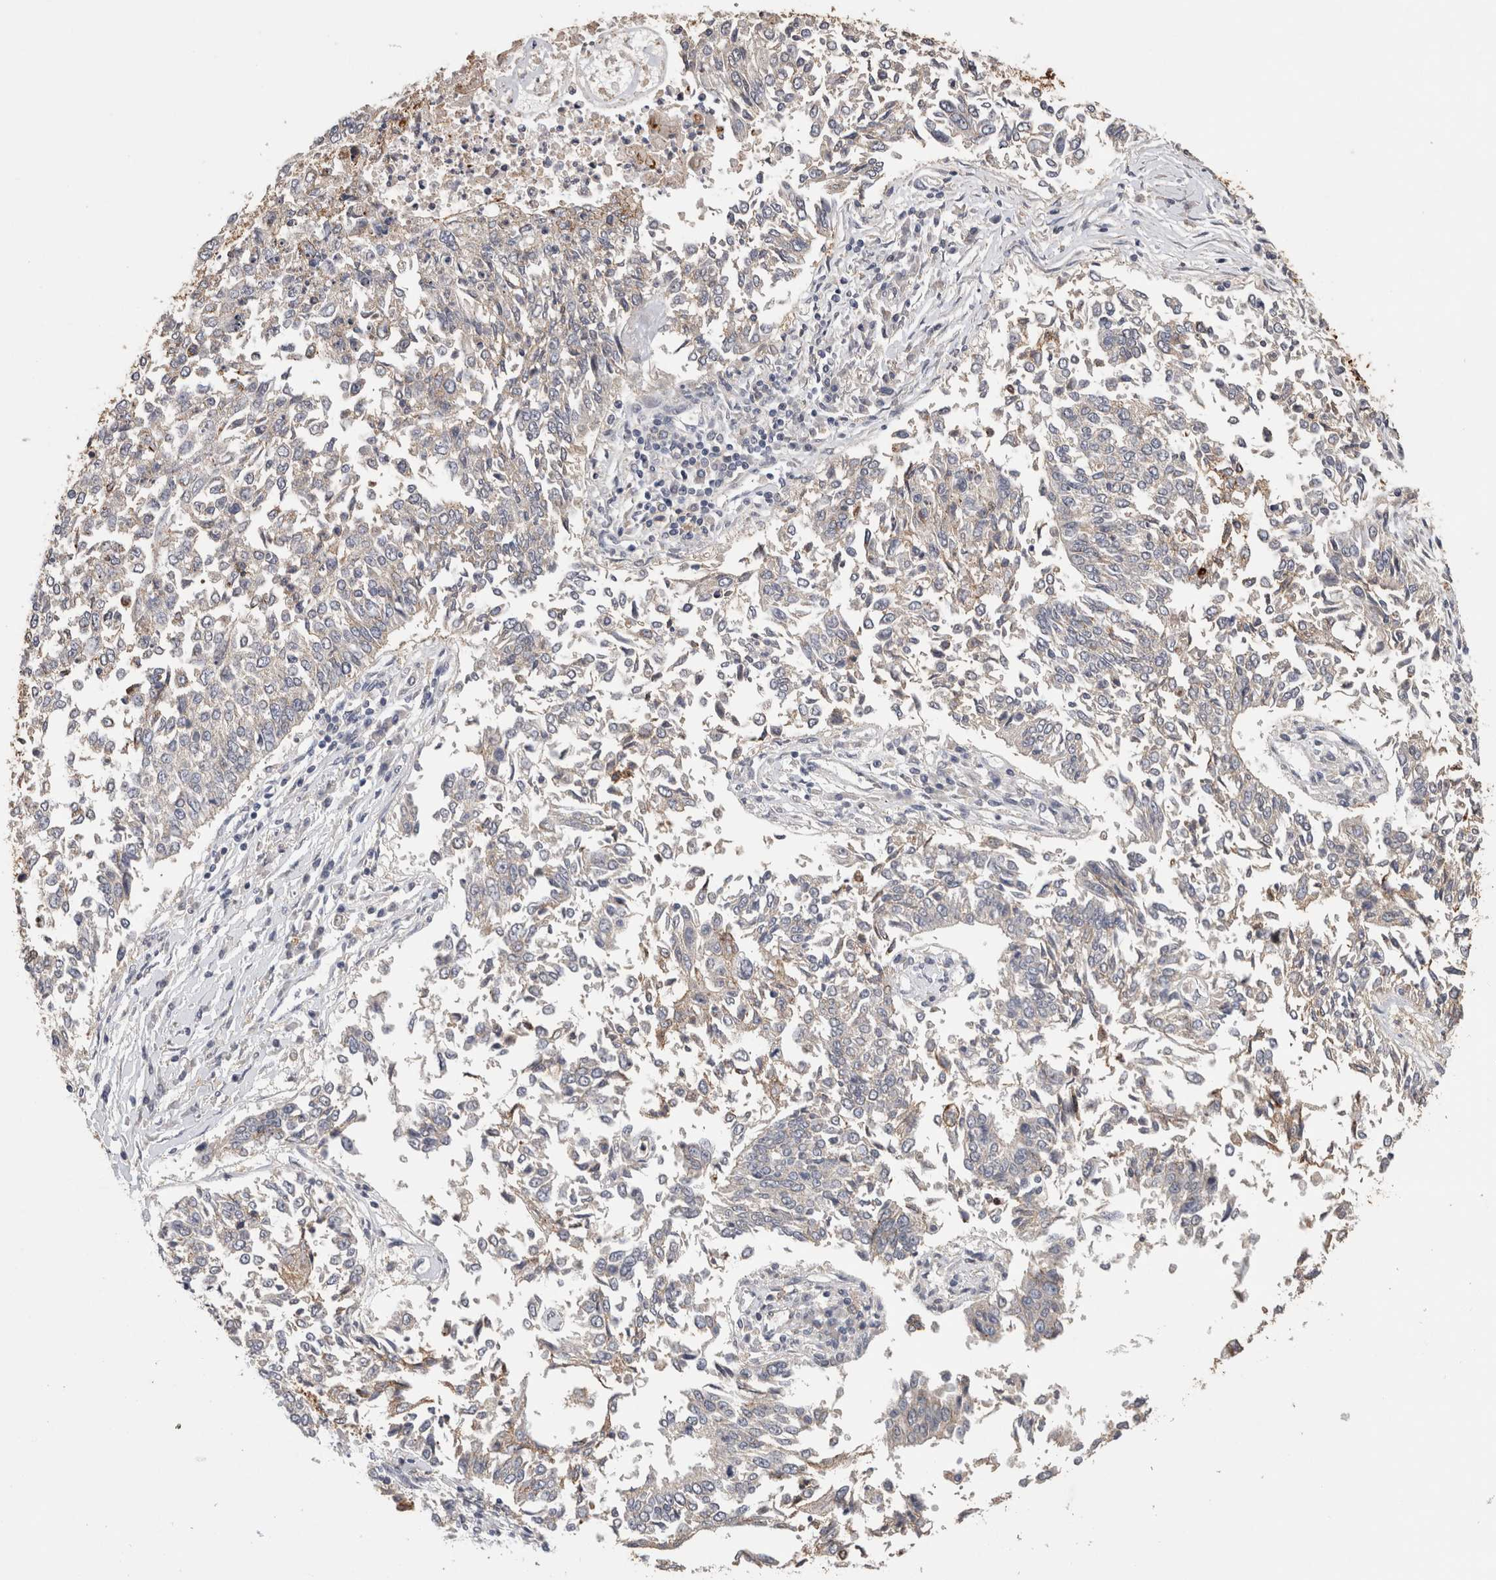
{"staining": {"intensity": "negative", "quantity": "none", "location": "none"}, "tissue": "lung cancer", "cell_type": "Tumor cells", "image_type": "cancer", "snomed": [{"axis": "morphology", "description": "Normal tissue, NOS"}, {"axis": "morphology", "description": "Squamous cell carcinoma, NOS"}, {"axis": "topography", "description": "Cartilage tissue"}, {"axis": "topography", "description": "Bronchus"}, {"axis": "topography", "description": "Lung"}, {"axis": "topography", "description": "Peripheral nerve tissue"}], "caption": "IHC of lung cancer (squamous cell carcinoma) displays no positivity in tumor cells.", "gene": "CNTFR", "patient": {"sex": "female", "age": 49}}